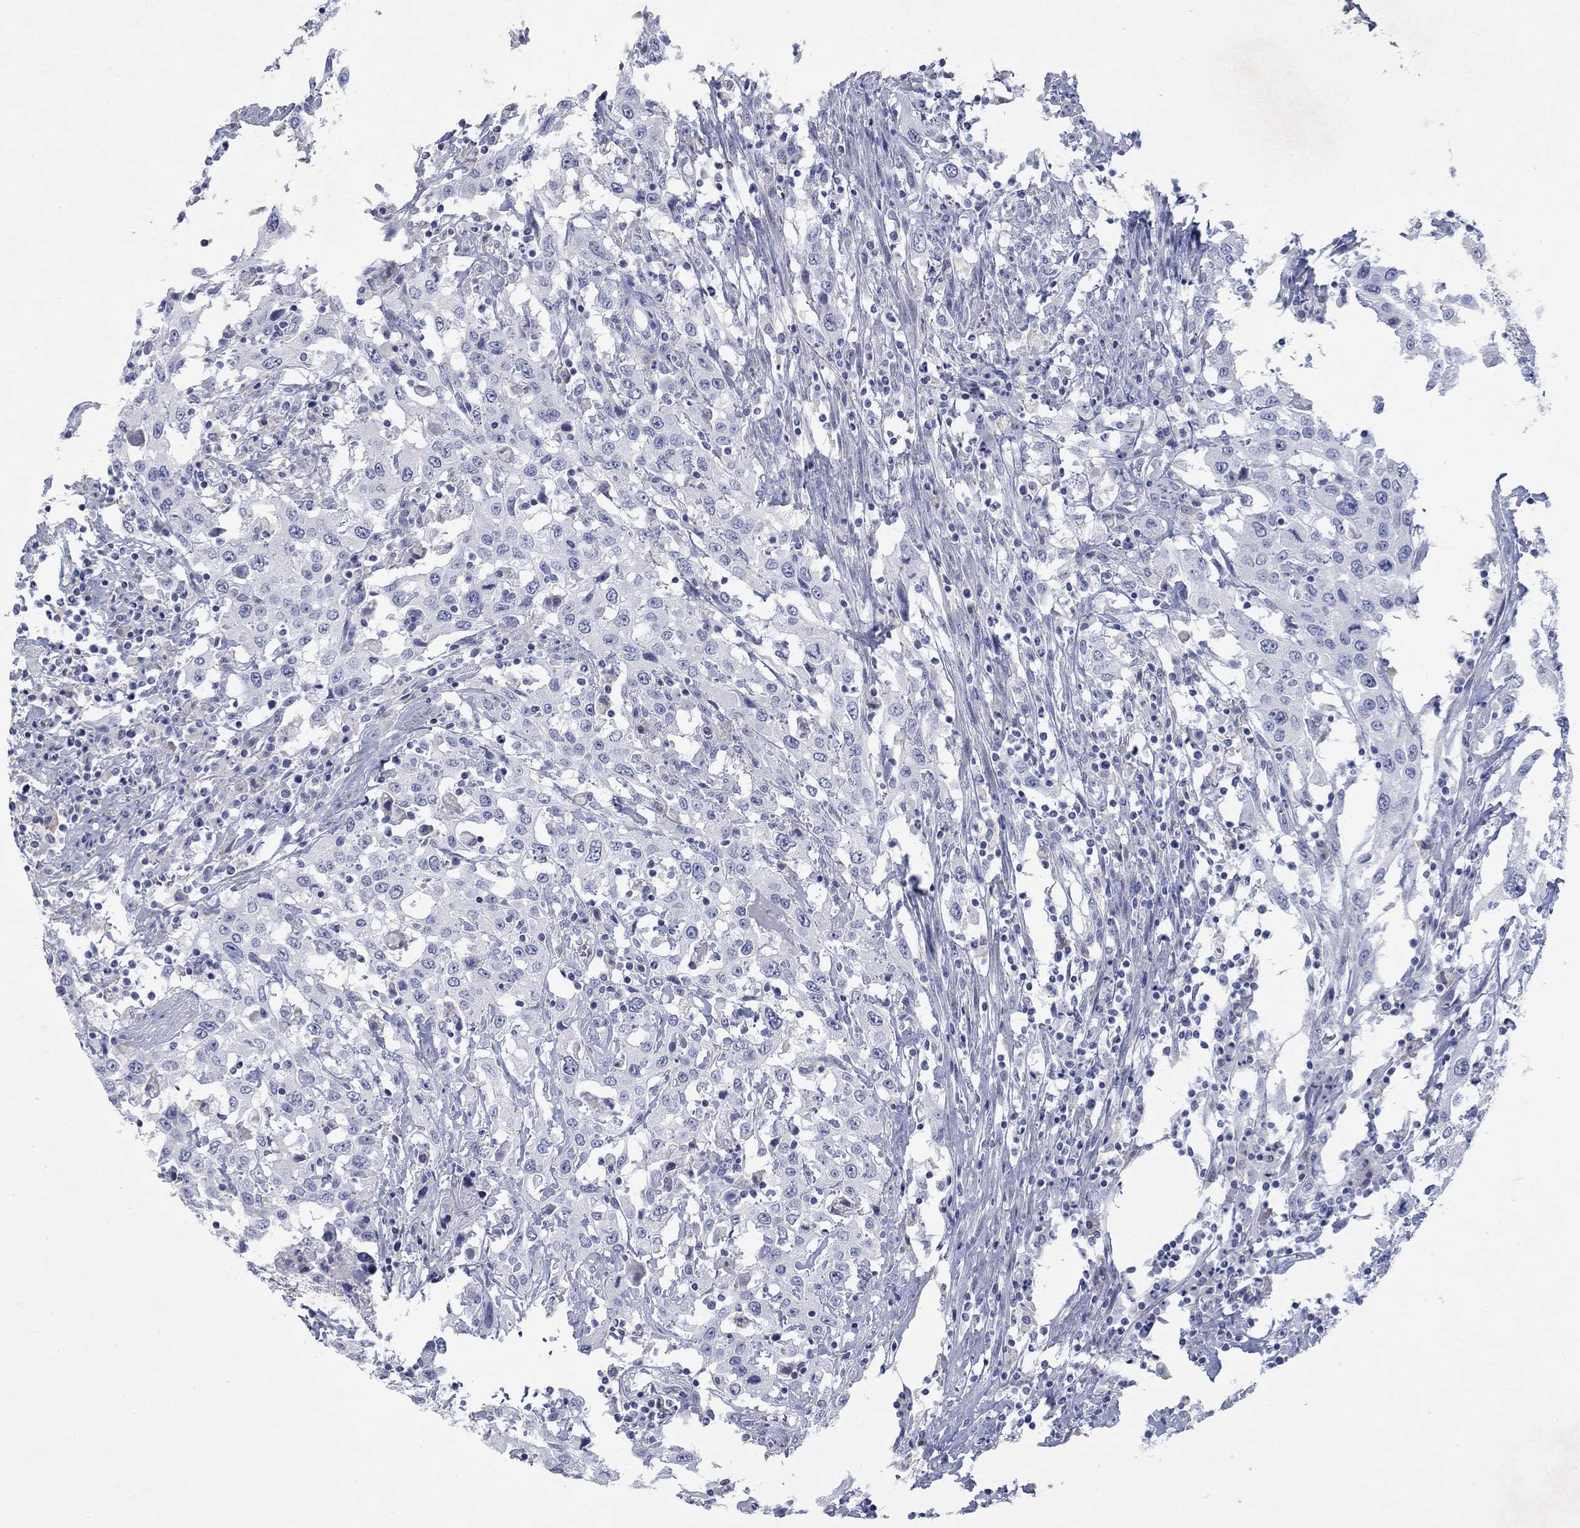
{"staining": {"intensity": "negative", "quantity": "none", "location": "none"}, "tissue": "urothelial cancer", "cell_type": "Tumor cells", "image_type": "cancer", "snomed": [{"axis": "morphology", "description": "Urothelial carcinoma, High grade"}, {"axis": "topography", "description": "Urinary bladder"}], "caption": "Protein analysis of high-grade urothelial carcinoma exhibits no significant staining in tumor cells. The staining is performed using DAB (3,3'-diaminobenzidine) brown chromogen with nuclei counter-stained in using hematoxylin.", "gene": "RFTN2", "patient": {"sex": "male", "age": 61}}